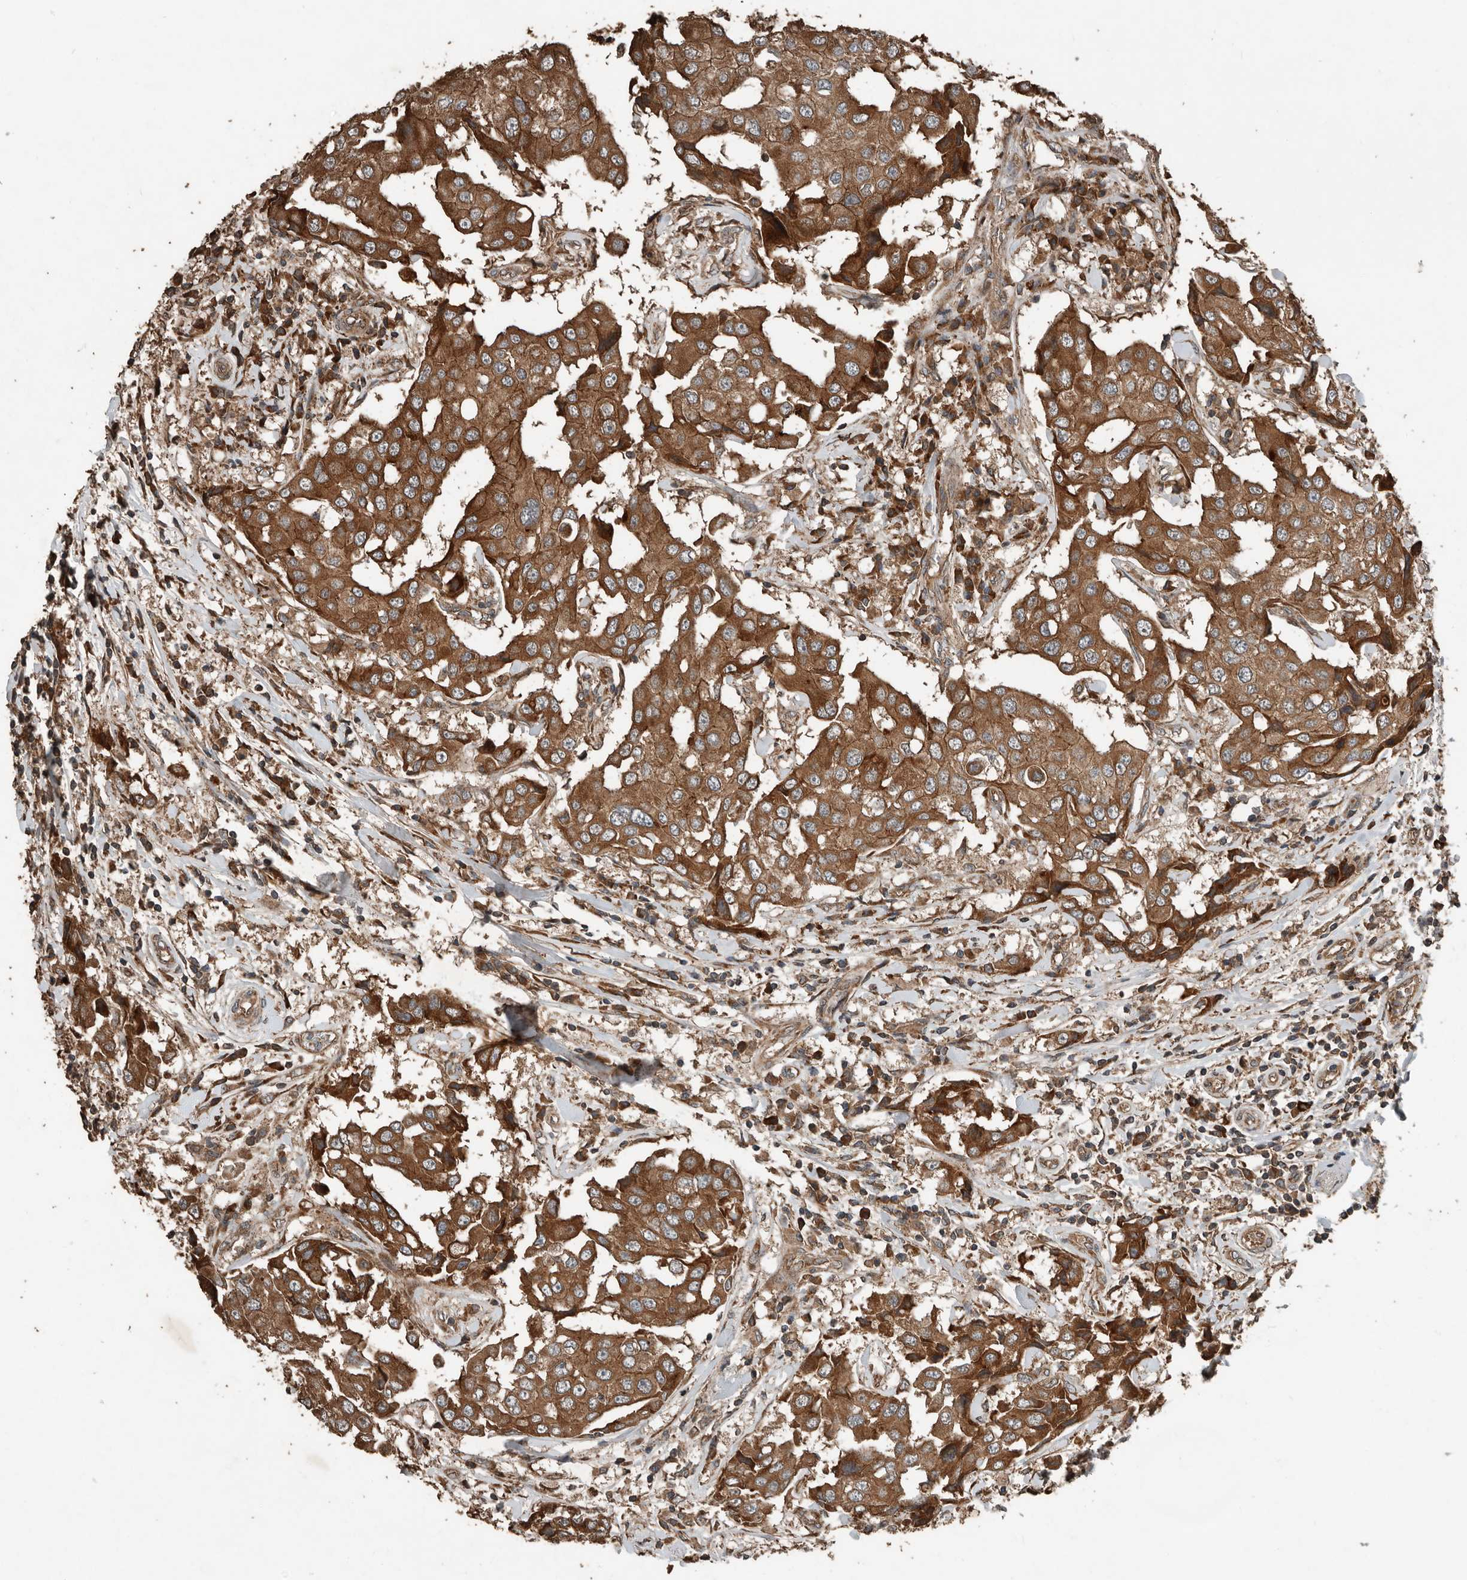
{"staining": {"intensity": "strong", "quantity": ">75%", "location": "cytoplasmic/membranous"}, "tissue": "breast cancer", "cell_type": "Tumor cells", "image_type": "cancer", "snomed": [{"axis": "morphology", "description": "Duct carcinoma"}, {"axis": "topography", "description": "Breast"}], "caption": "DAB immunohistochemical staining of breast cancer (infiltrating ductal carcinoma) shows strong cytoplasmic/membranous protein positivity in approximately >75% of tumor cells.", "gene": "RNF207", "patient": {"sex": "female", "age": 27}}